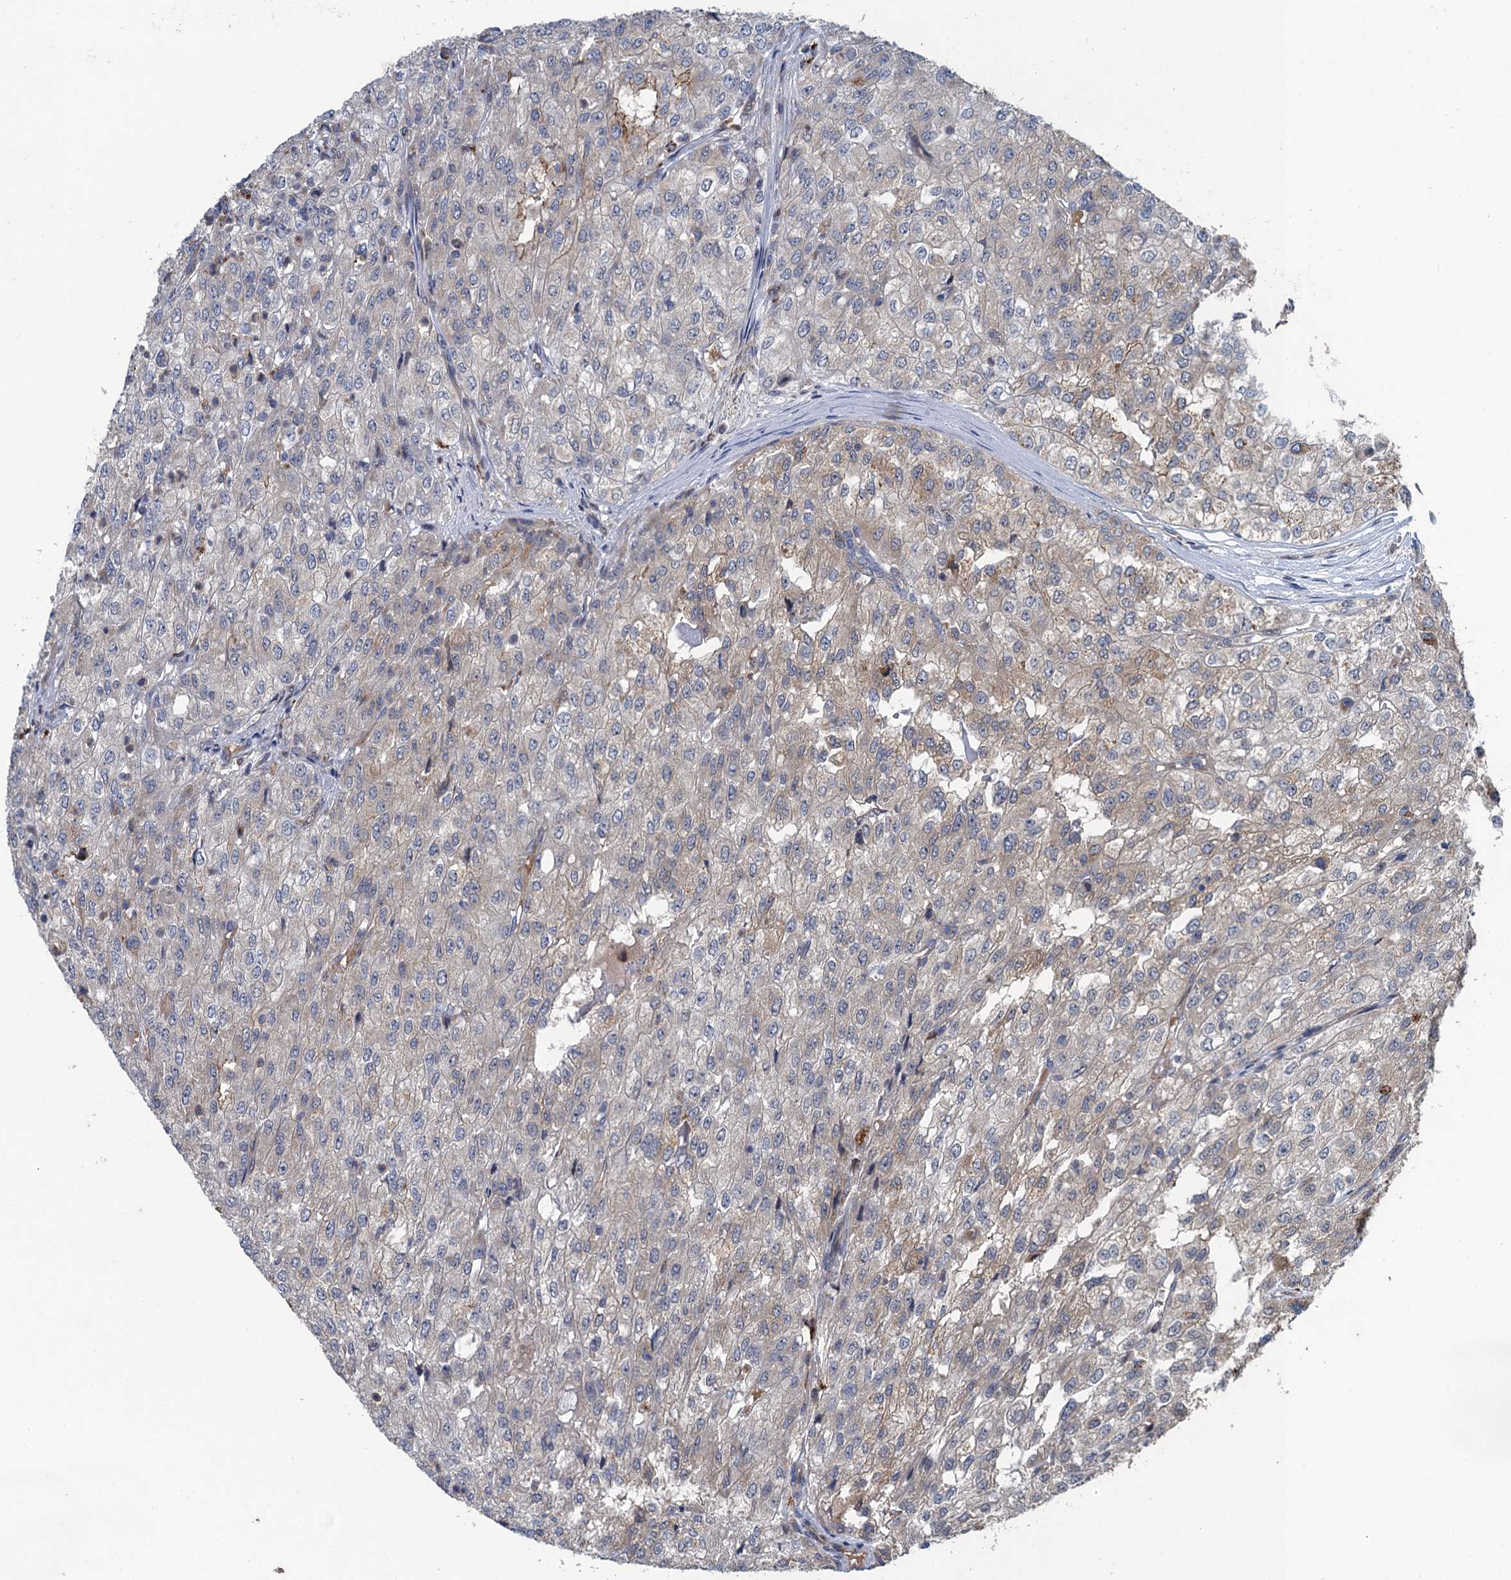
{"staining": {"intensity": "weak", "quantity": "<25%", "location": "cytoplasmic/membranous"}, "tissue": "renal cancer", "cell_type": "Tumor cells", "image_type": "cancer", "snomed": [{"axis": "morphology", "description": "Adenocarcinoma, NOS"}, {"axis": "topography", "description": "Kidney"}], "caption": "DAB (3,3'-diaminobenzidine) immunohistochemical staining of human renal adenocarcinoma displays no significant expression in tumor cells. The staining was performed using DAB (3,3'-diaminobenzidine) to visualize the protein expression in brown, while the nuclei were stained in blue with hematoxylin (Magnification: 20x).", "gene": "KBTBD8", "patient": {"sex": "female", "age": 54}}